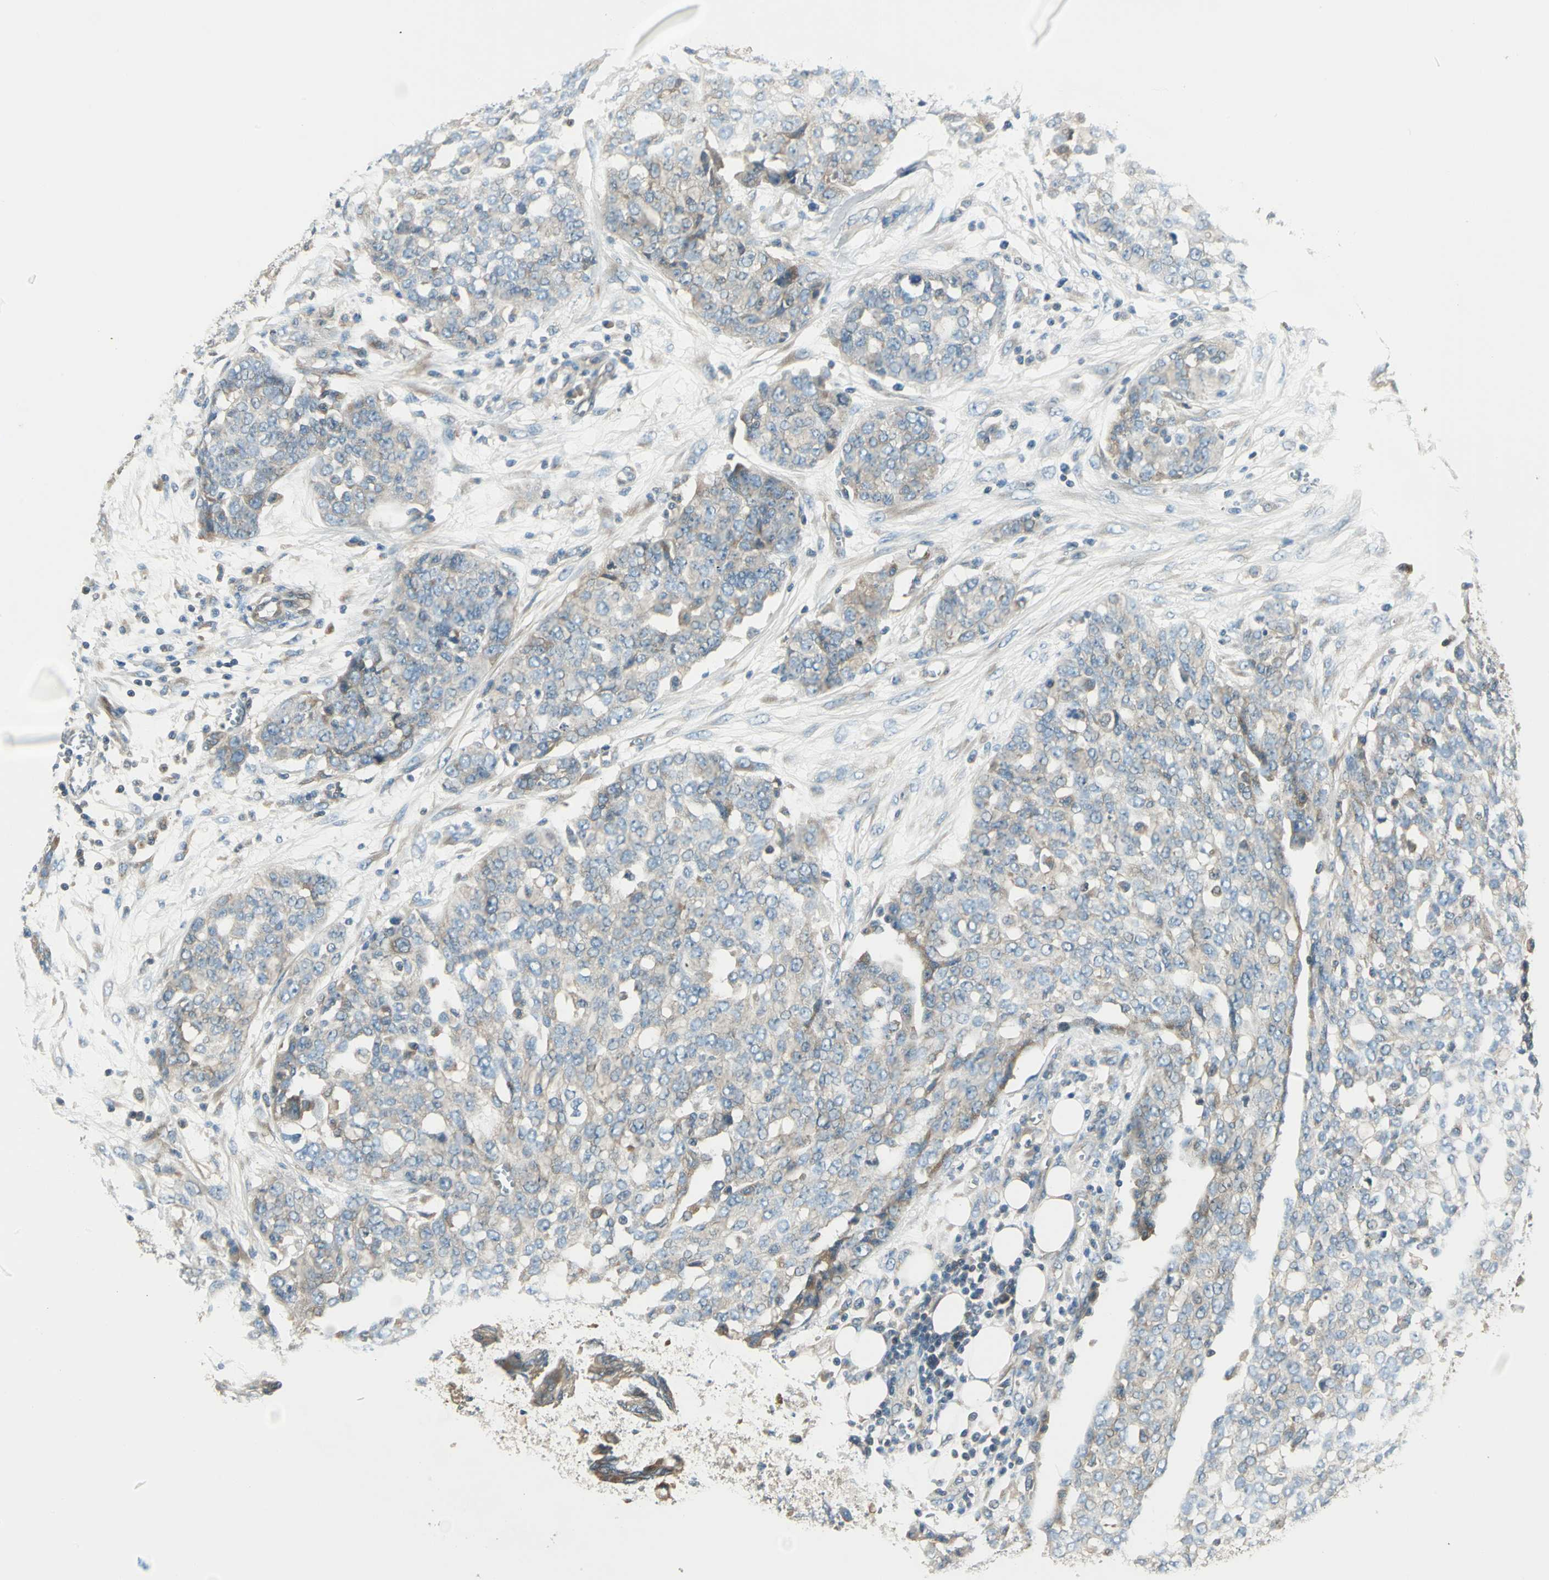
{"staining": {"intensity": "weak", "quantity": ">75%", "location": "cytoplasmic/membranous"}, "tissue": "ovarian cancer", "cell_type": "Tumor cells", "image_type": "cancer", "snomed": [{"axis": "morphology", "description": "Cystadenocarcinoma, serous, NOS"}, {"axis": "topography", "description": "Soft tissue"}, {"axis": "topography", "description": "Ovary"}], "caption": "Tumor cells exhibit low levels of weak cytoplasmic/membranous expression in about >75% of cells in human serous cystadenocarcinoma (ovarian).", "gene": "PRKAA1", "patient": {"sex": "female", "age": 57}}